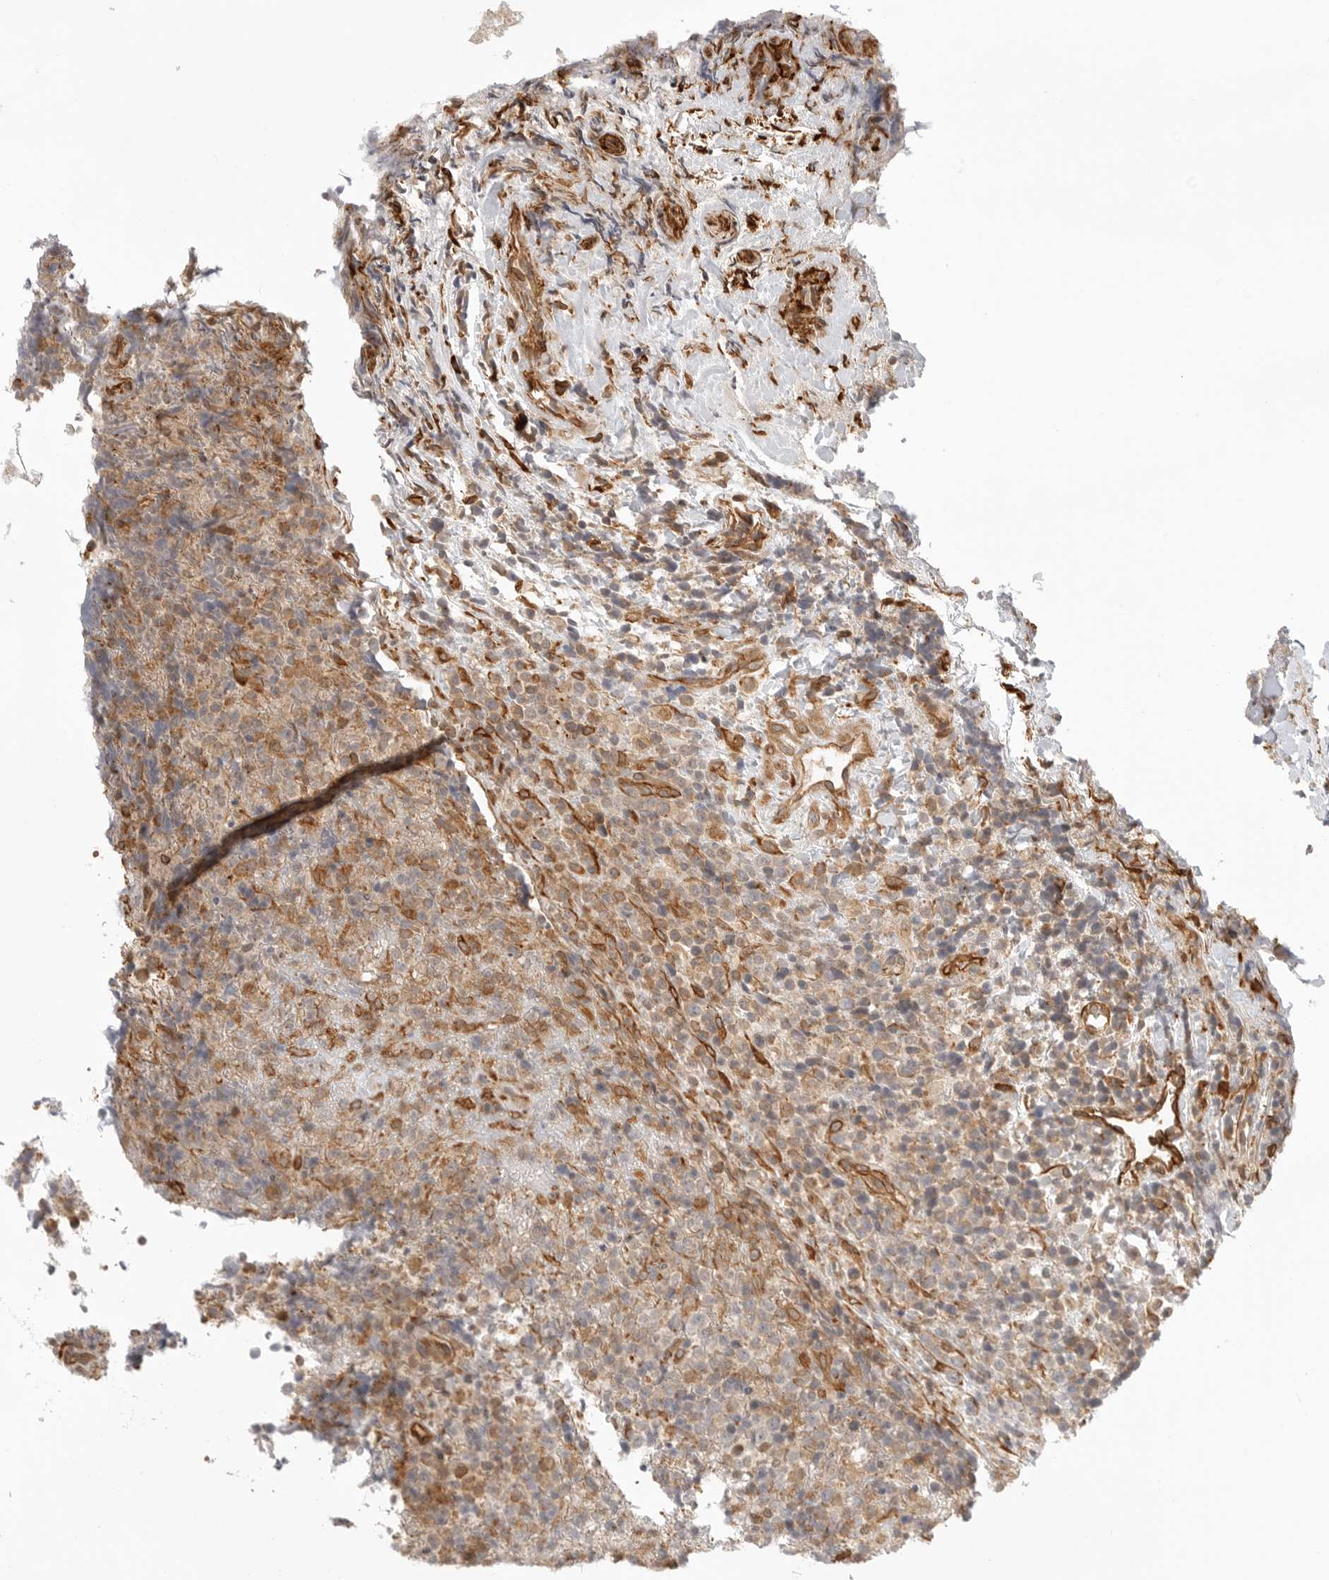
{"staining": {"intensity": "weak", "quantity": ">75%", "location": "cytoplasmic/membranous"}, "tissue": "lymphoma", "cell_type": "Tumor cells", "image_type": "cancer", "snomed": [{"axis": "morphology", "description": "Malignant lymphoma, non-Hodgkin's type, High grade"}, {"axis": "topography", "description": "Lymph node"}], "caption": "Human lymphoma stained with a protein marker displays weak staining in tumor cells.", "gene": "ATOH7", "patient": {"sex": "male", "age": 13}}